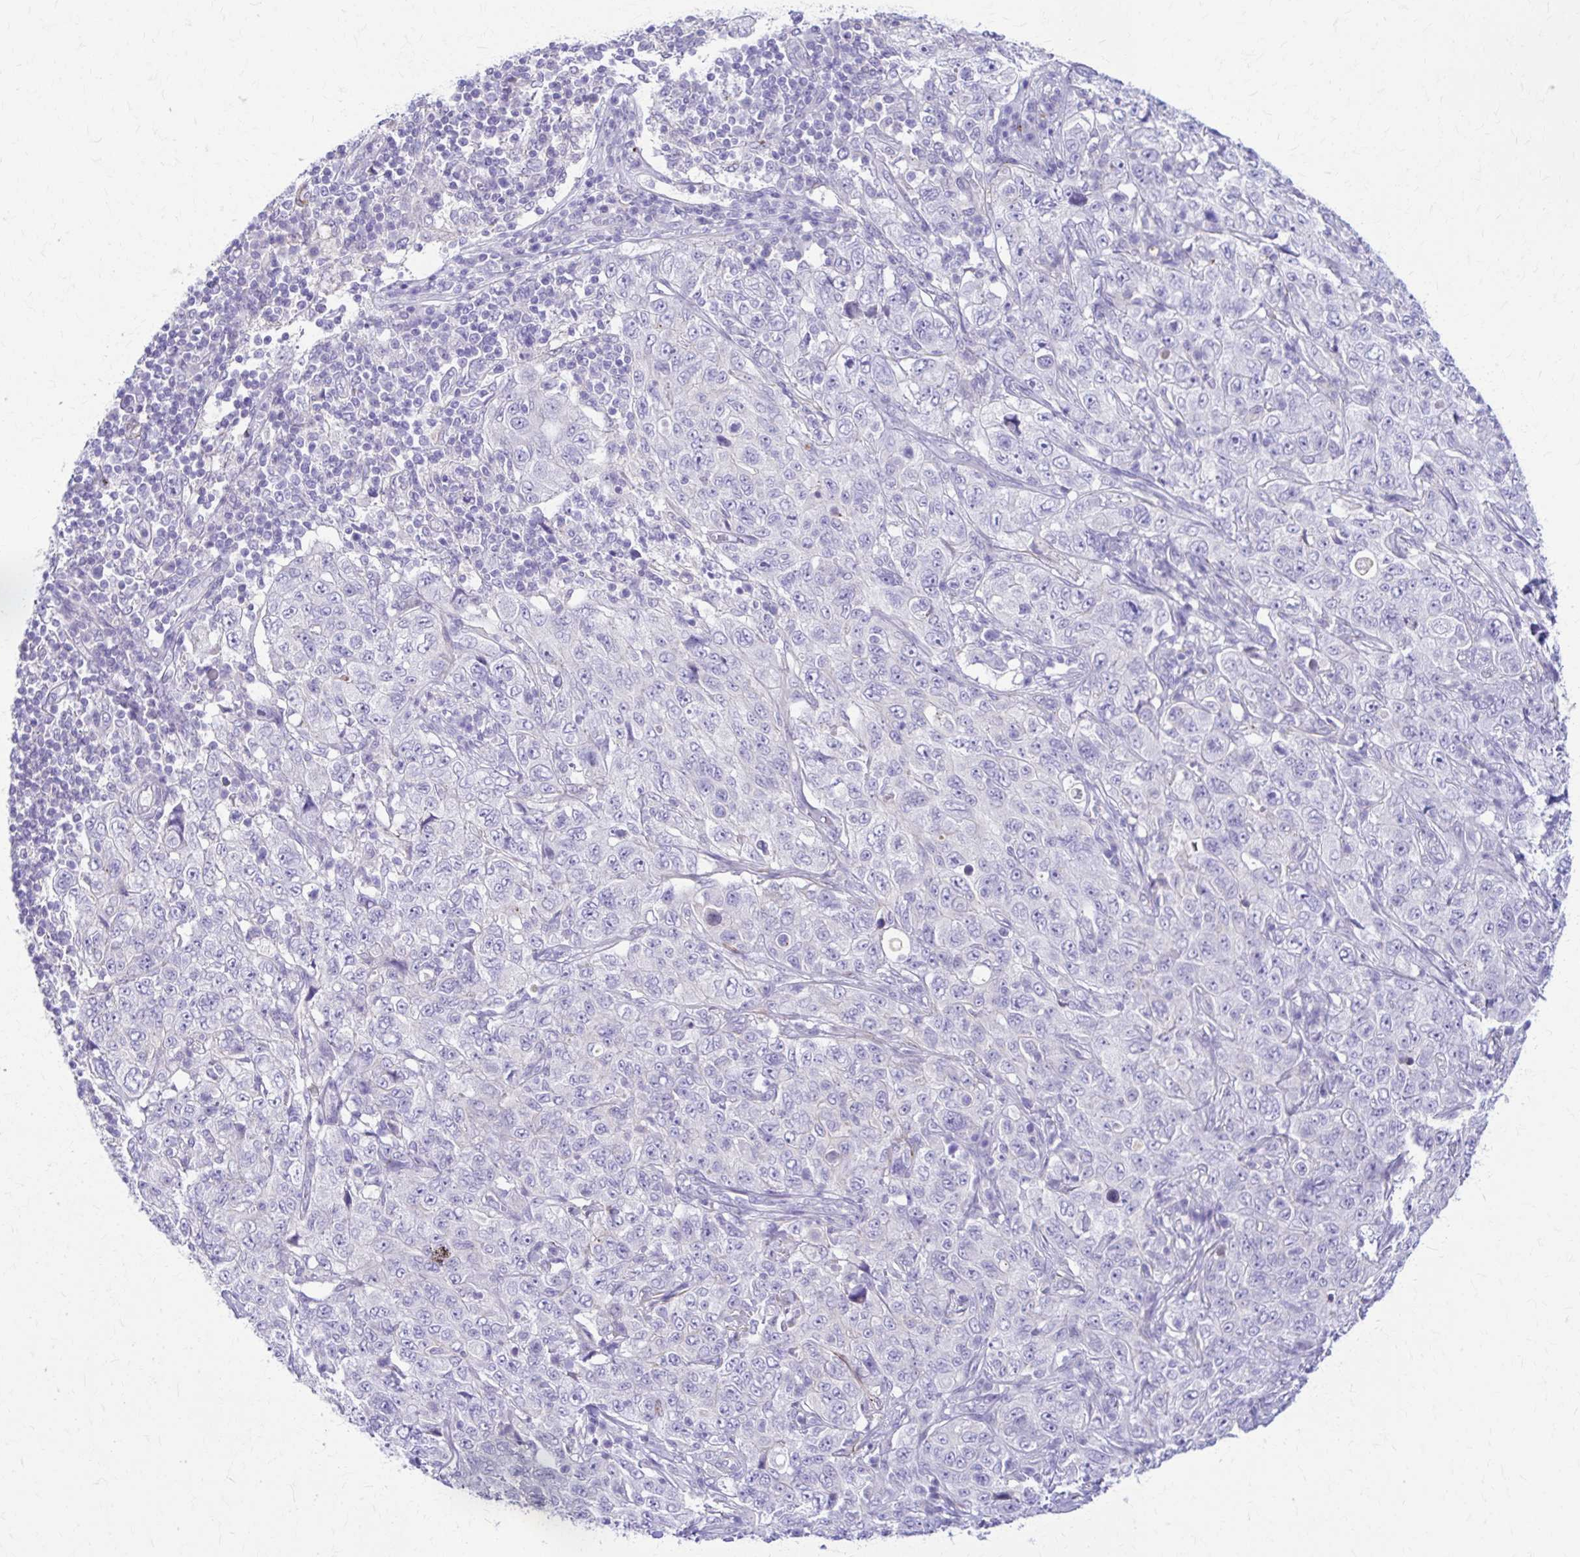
{"staining": {"intensity": "negative", "quantity": "none", "location": "none"}, "tissue": "pancreatic cancer", "cell_type": "Tumor cells", "image_type": "cancer", "snomed": [{"axis": "morphology", "description": "Adenocarcinoma, NOS"}, {"axis": "topography", "description": "Pancreas"}], "caption": "Photomicrograph shows no protein positivity in tumor cells of pancreatic adenocarcinoma tissue. The staining is performed using DAB brown chromogen with nuclei counter-stained in using hematoxylin.", "gene": "DSP", "patient": {"sex": "male", "age": 68}}